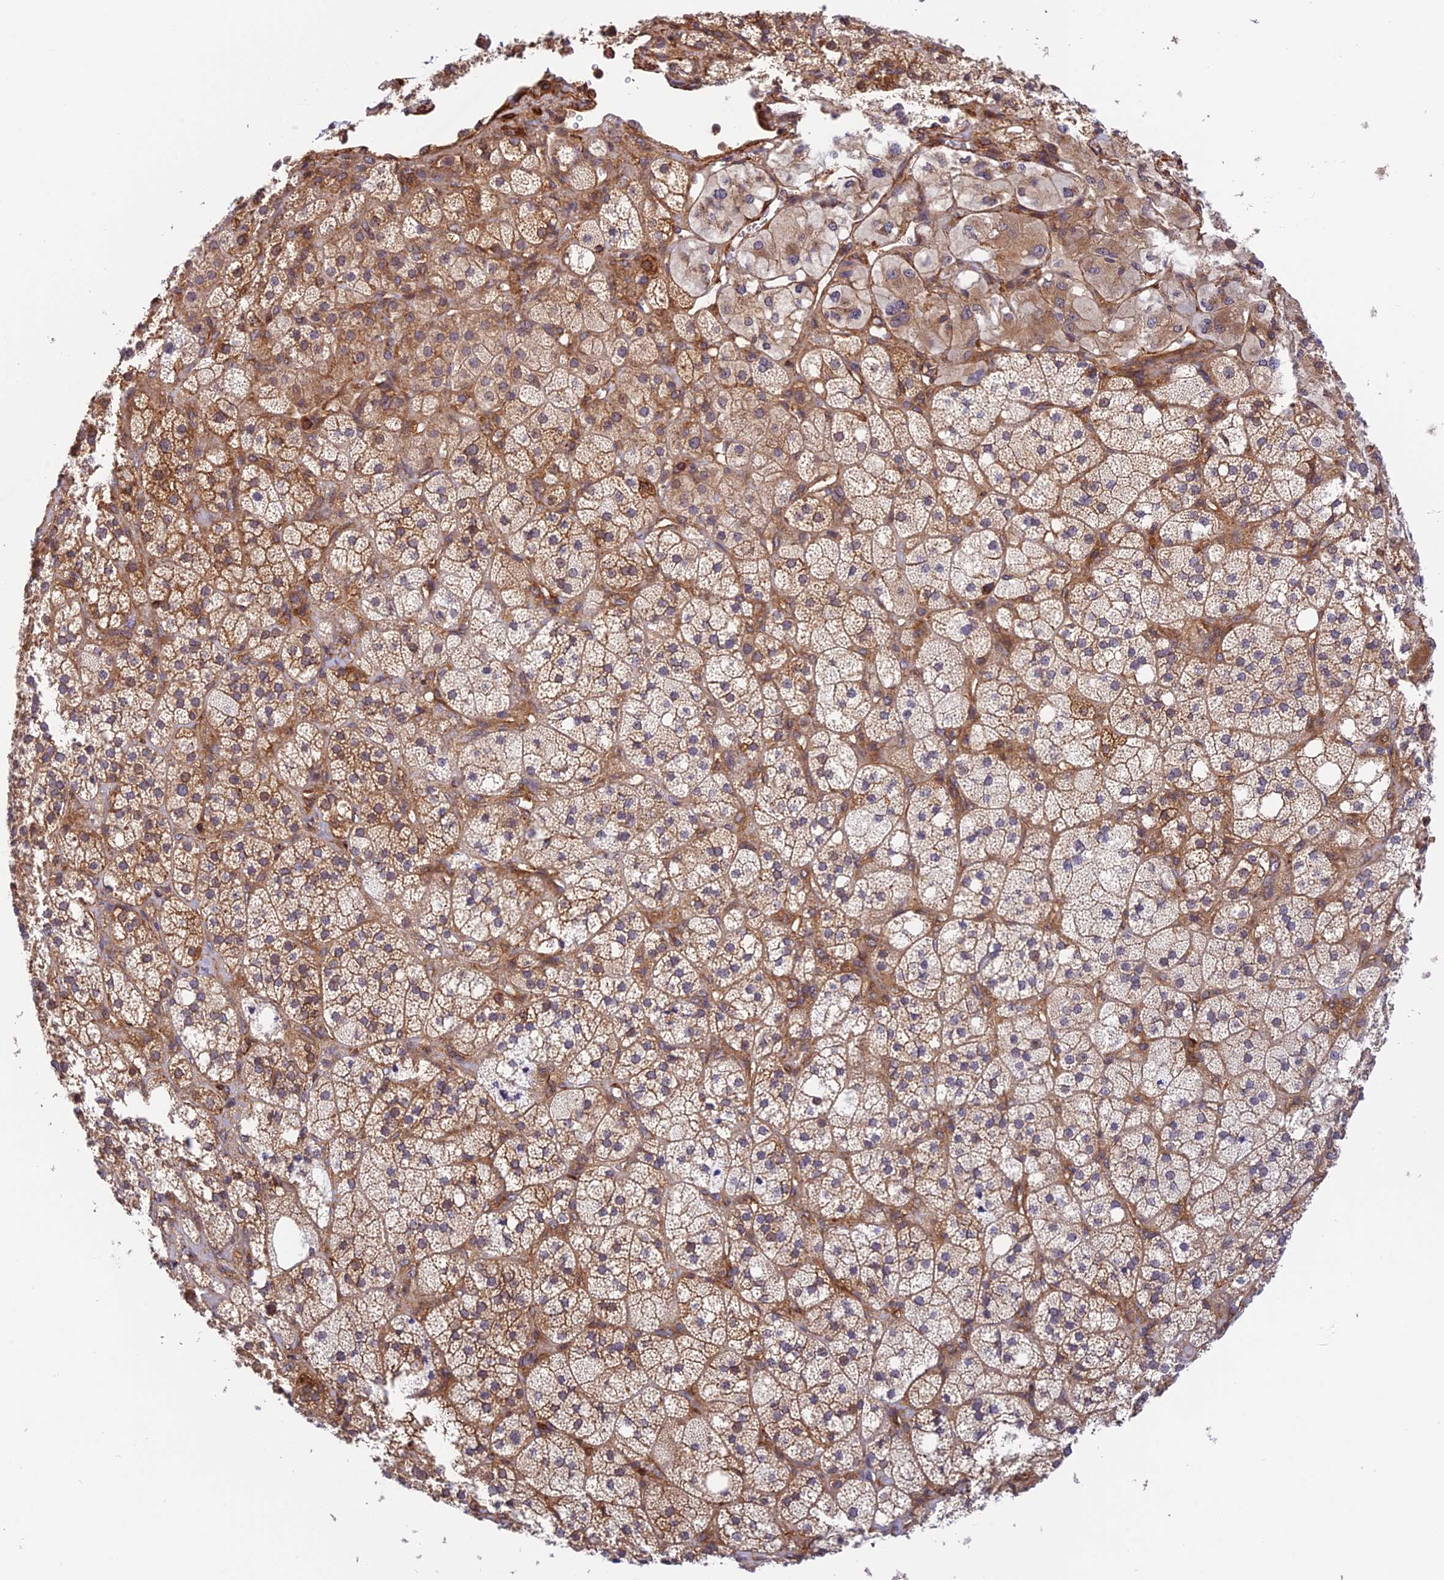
{"staining": {"intensity": "moderate", "quantity": ">75%", "location": "cytoplasmic/membranous"}, "tissue": "adrenal gland", "cell_type": "Glandular cells", "image_type": "normal", "snomed": [{"axis": "morphology", "description": "Normal tissue, NOS"}, {"axis": "topography", "description": "Adrenal gland"}], "caption": "Immunohistochemistry (IHC) photomicrograph of benign adrenal gland: human adrenal gland stained using IHC shows medium levels of moderate protein expression localized specifically in the cytoplasmic/membranous of glandular cells, appearing as a cytoplasmic/membranous brown color.", "gene": "EVI5L", "patient": {"sex": "male", "age": 61}}